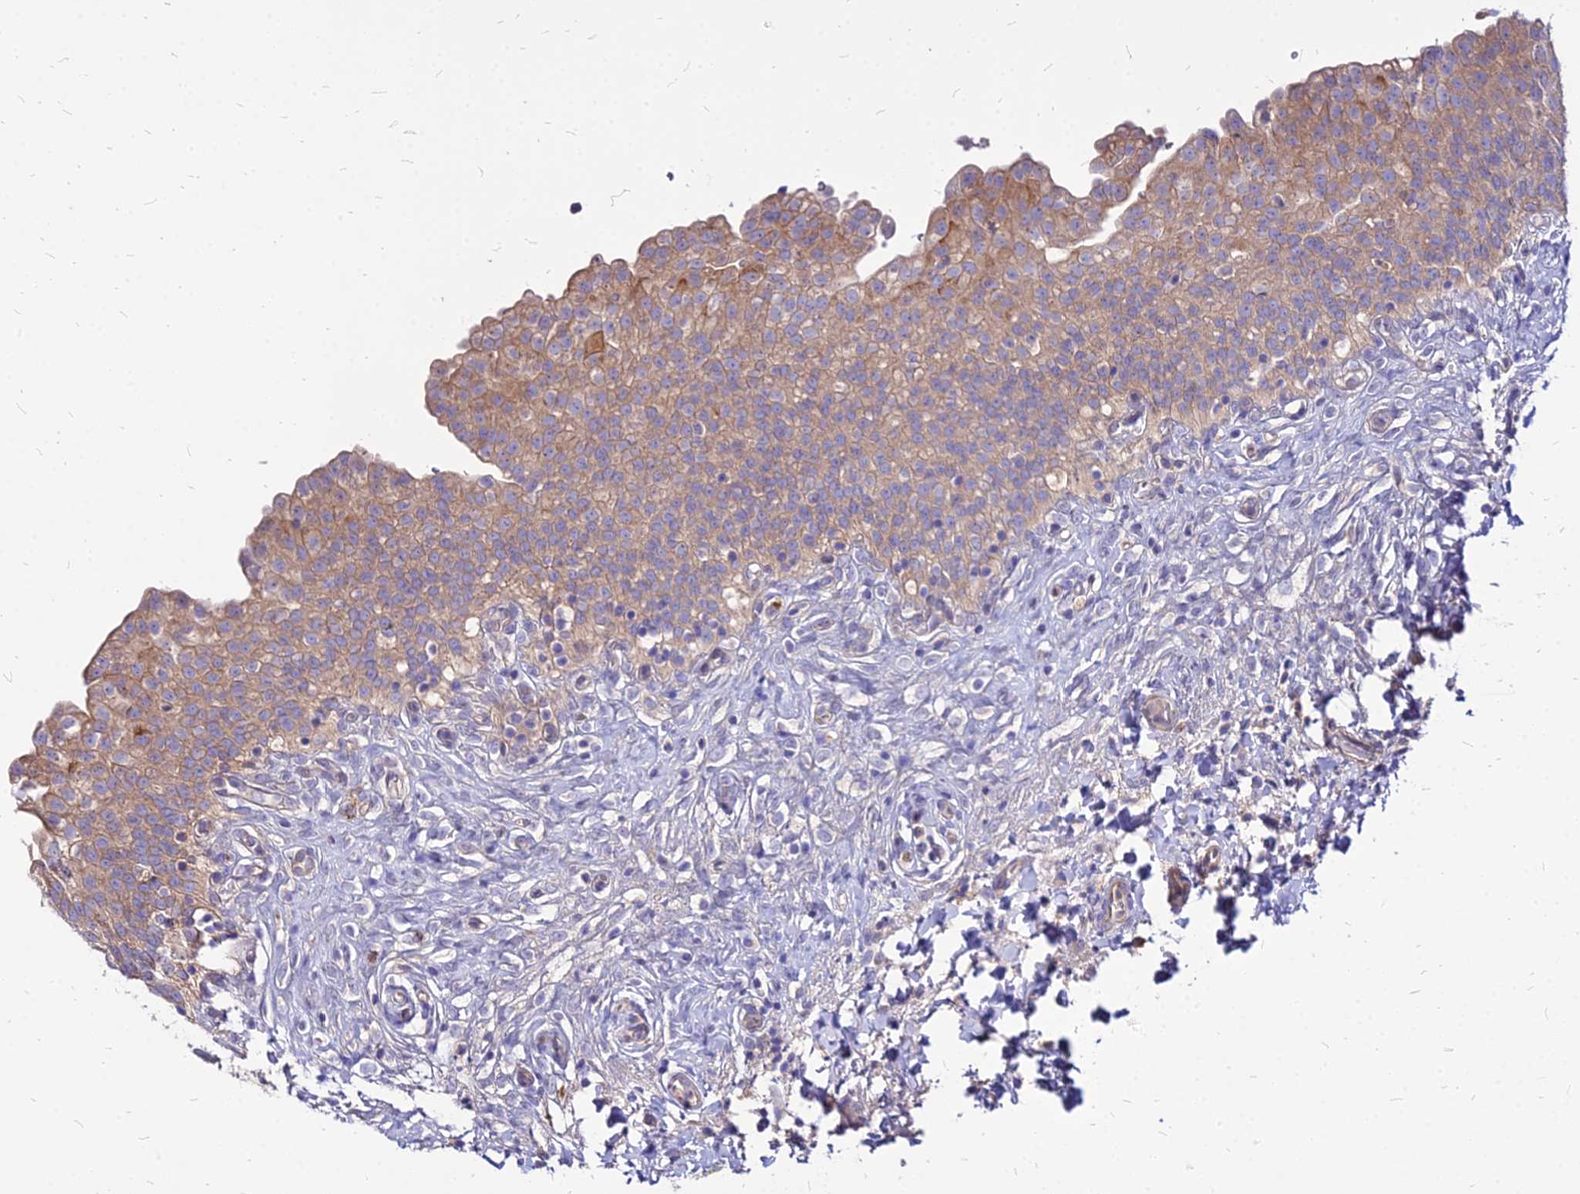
{"staining": {"intensity": "moderate", "quantity": ">75%", "location": "cytoplasmic/membranous"}, "tissue": "urinary bladder", "cell_type": "Urothelial cells", "image_type": "normal", "snomed": [{"axis": "morphology", "description": "Urothelial carcinoma, High grade"}, {"axis": "topography", "description": "Urinary bladder"}], "caption": "Immunohistochemical staining of unremarkable human urinary bladder reveals medium levels of moderate cytoplasmic/membranous staining in about >75% of urothelial cells.", "gene": "COMMD10", "patient": {"sex": "male", "age": 46}}